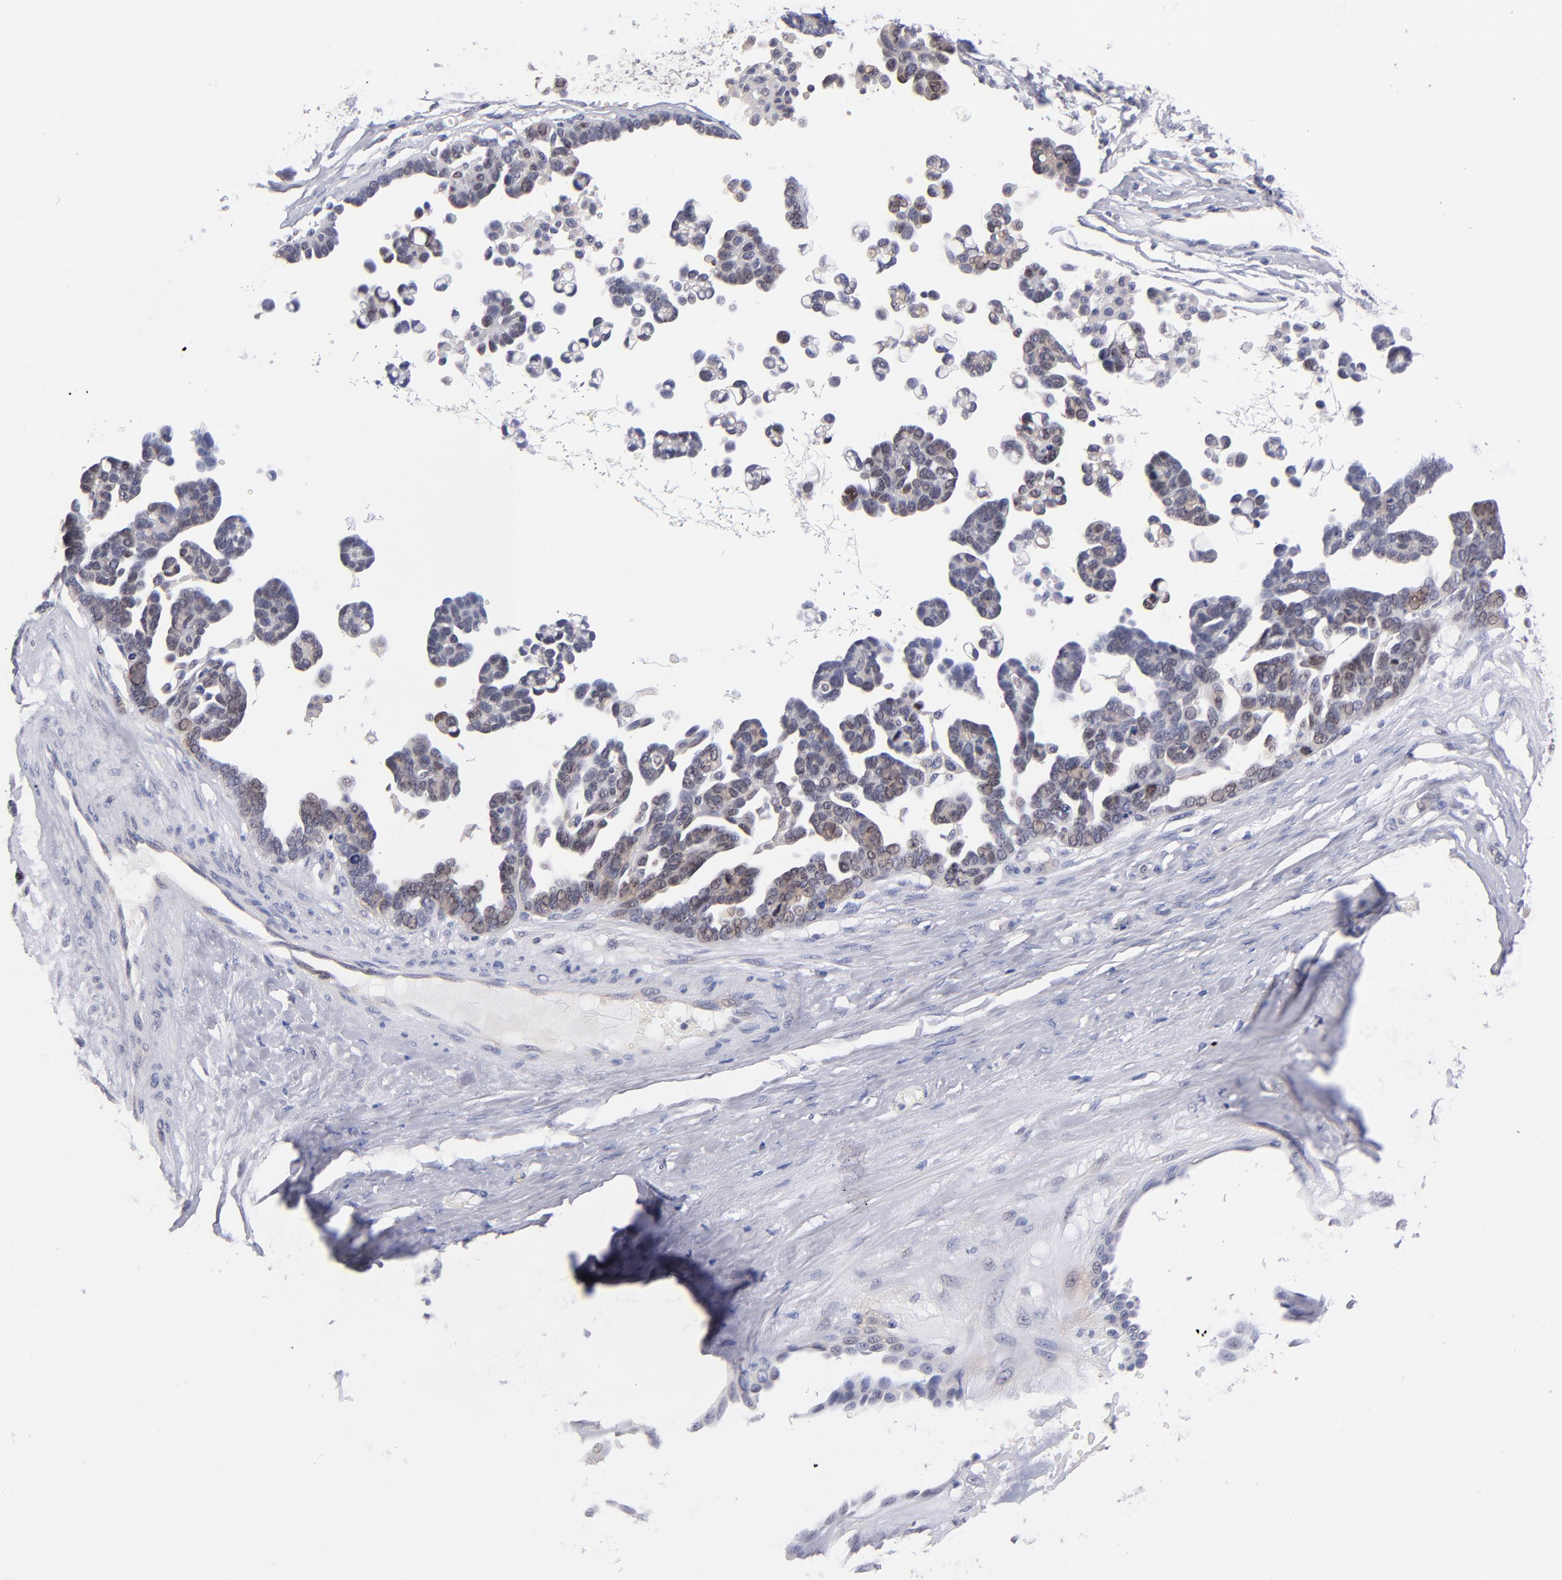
{"staining": {"intensity": "weak", "quantity": ">75%", "location": "cytoplasmic/membranous"}, "tissue": "ovarian cancer", "cell_type": "Tumor cells", "image_type": "cancer", "snomed": [{"axis": "morphology", "description": "Cystadenocarcinoma, serous, NOS"}, {"axis": "topography", "description": "Ovary"}], "caption": "Immunohistochemistry (IHC) of human ovarian serous cystadenocarcinoma displays low levels of weak cytoplasmic/membranous expression in about >75% of tumor cells. Using DAB (brown) and hematoxylin (blue) stains, captured at high magnification using brightfield microscopy.", "gene": "EIF3L", "patient": {"sex": "female", "age": 54}}